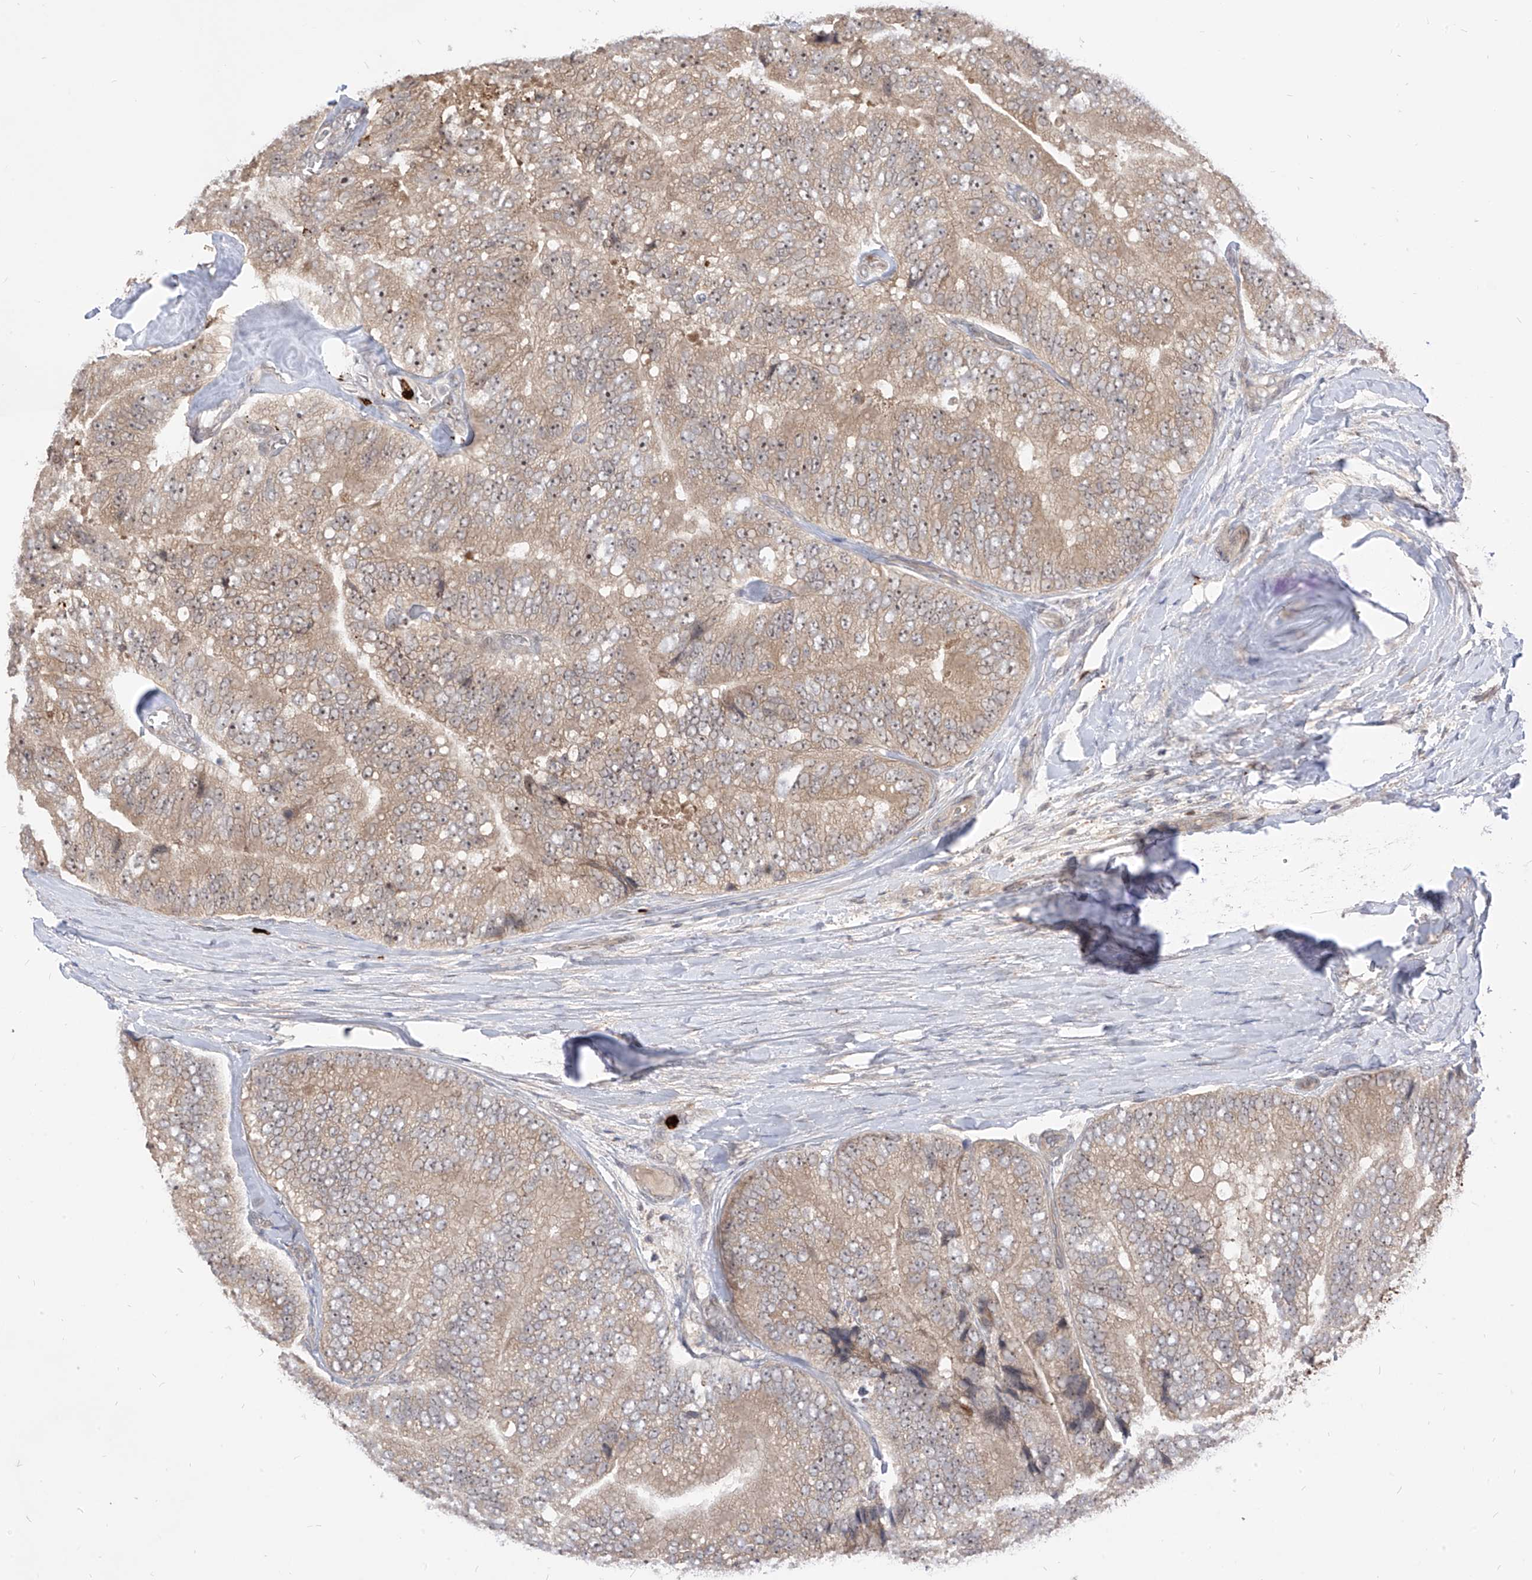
{"staining": {"intensity": "moderate", "quantity": "25%-75%", "location": "cytoplasmic/membranous,nuclear"}, "tissue": "prostate cancer", "cell_type": "Tumor cells", "image_type": "cancer", "snomed": [{"axis": "morphology", "description": "Adenocarcinoma, High grade"}, {"axis": "topography", "description": "Prostate"}], "caption": "Protein positivity by immunohistochemistry (IHC) displays moderate cytoplasmic/membranous and nuclear positivity in about 25%-75% of tumor cells in prostate adenocarcinoma (high-grade).", "gene": "CNKSR1", "patient": {"sex": "male", "age": 70}}